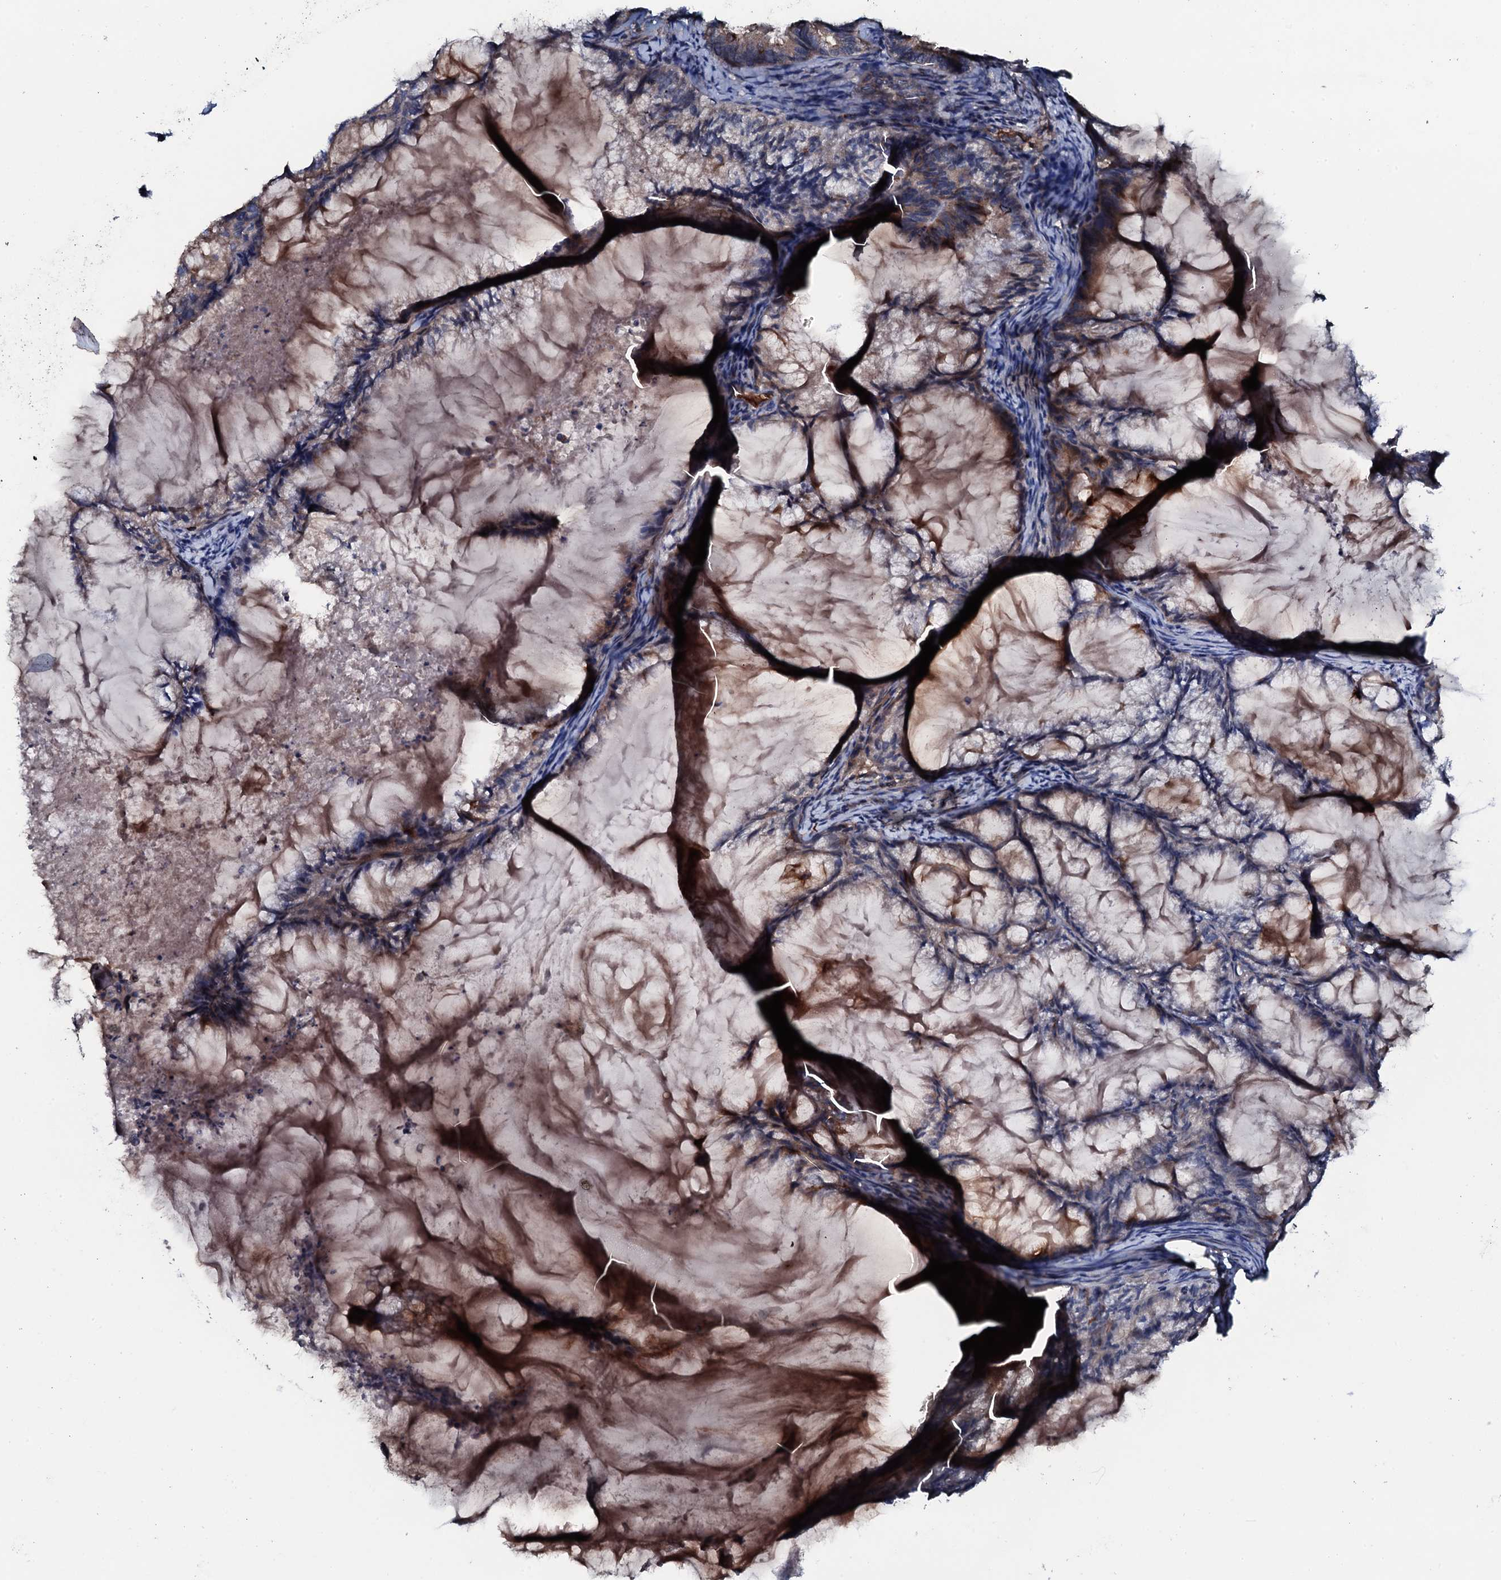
{"staining": {"intensity": "strong", "quantity": "25%-75%", "location": "cytoplasmic/membranous"}, "tissue": "endometrial cancer", "cell_type": "Tumor cells", "image_type": "cancer", "snomed": [{"axis": "morphology", "description": "Adenocarcinoma, NOS"}, {"axis": "topography", "description": "Endometrium"}], "caption": "Protein staining displays strong cytoplasmic/membranous positivity in about 25%-75% of tumor cells in adenocarcinoma (endometrial).", "gene": "NEK1", "patient": {"sex": "female", "age": 86}}